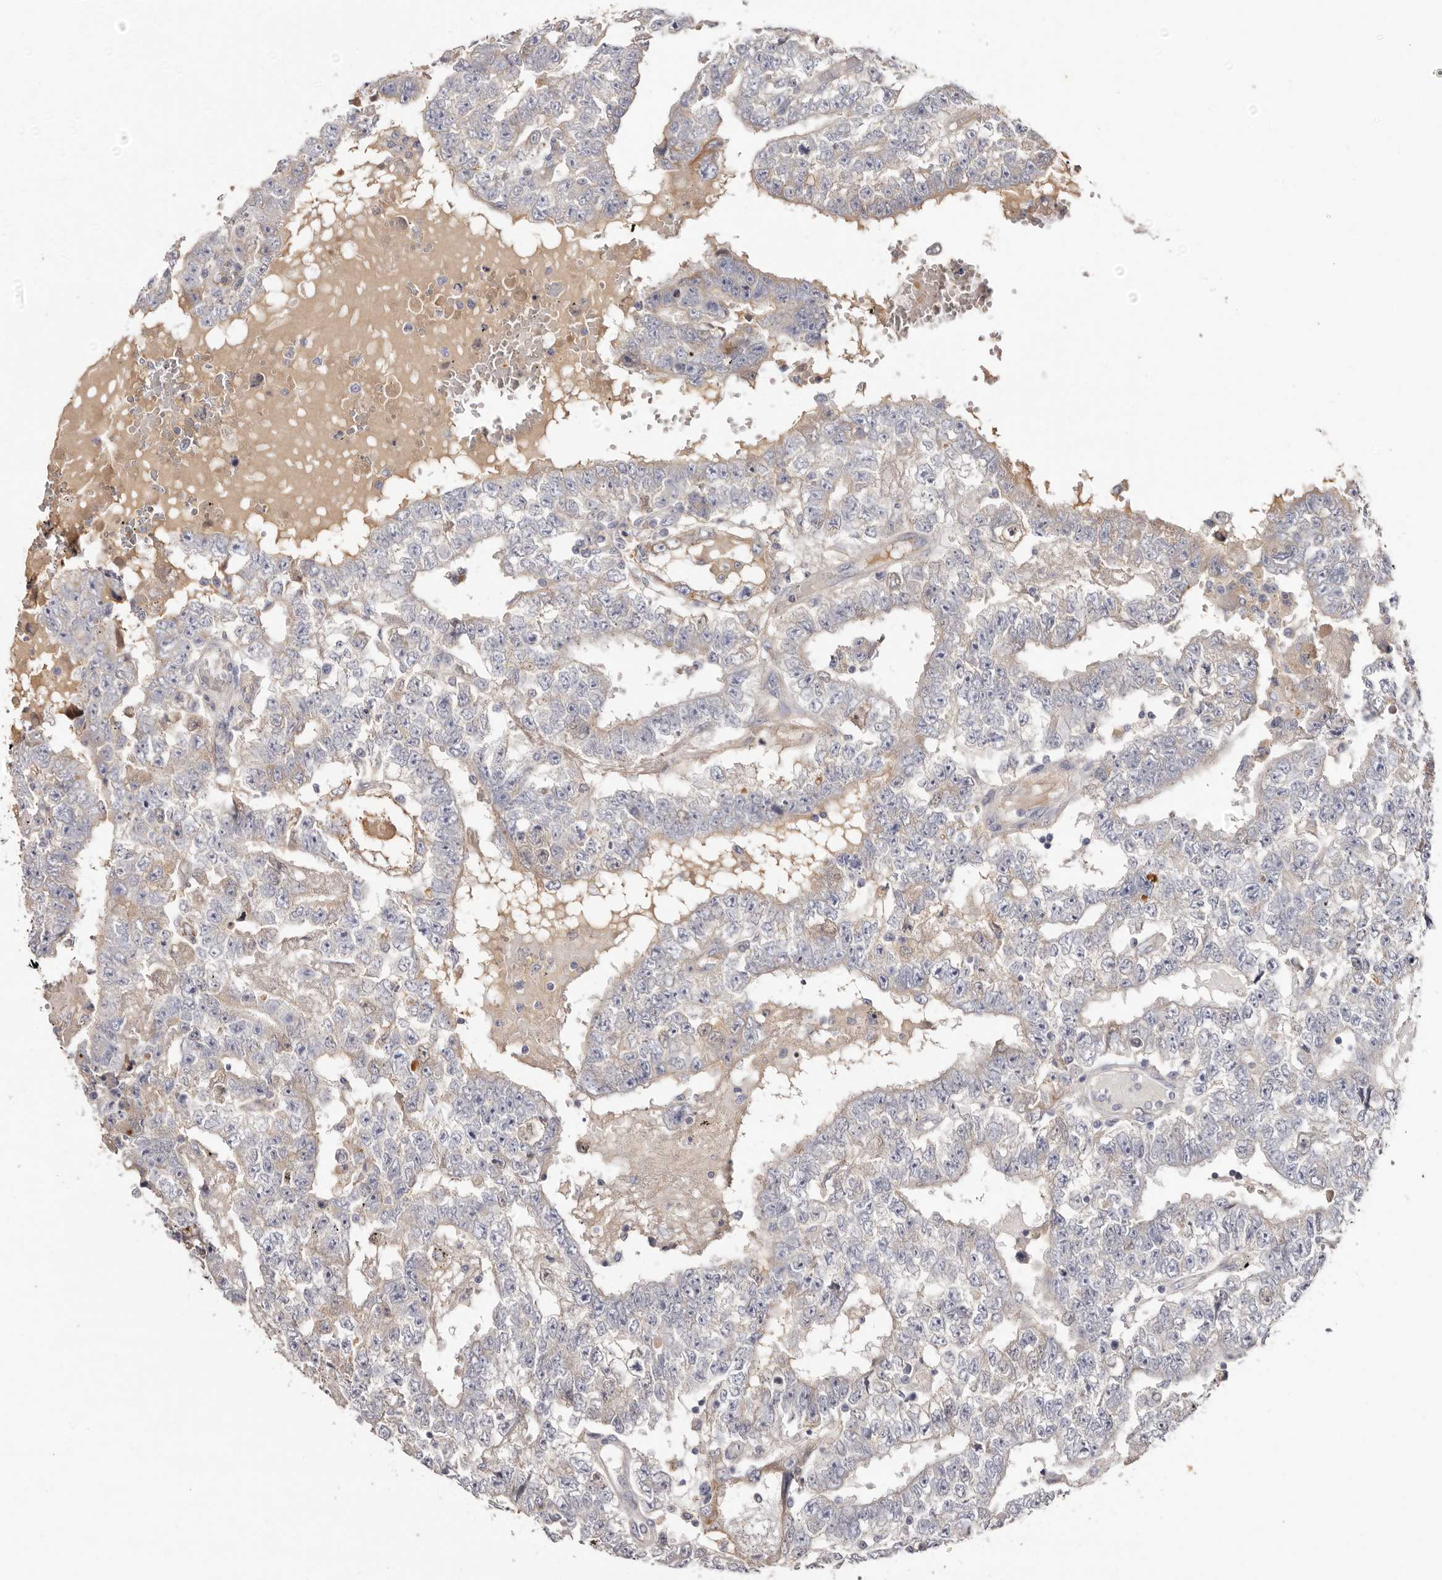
{"staining": {"intensity": "negative", "quantity": "none", "location": "none"}, "tissue": "testis cancer", "cell_type": "Tumor cells", "image_type": "cancer", "snomed": [{"axis": "morphology", "description": "Carcinoma, Embryonal, NOS"}, {"axis": "topography", "description": "Testis"}], "caption": "High magnification brightfield microscopy of testis embryonal carcinoma stained with DAB (3,3'-diaminobenzidine) (brown) and counterstained with hematoxylin (blue): tumor cells show no significant staining.", "gene": "STK16", "patient": {"sex": "male", "age": 25}}